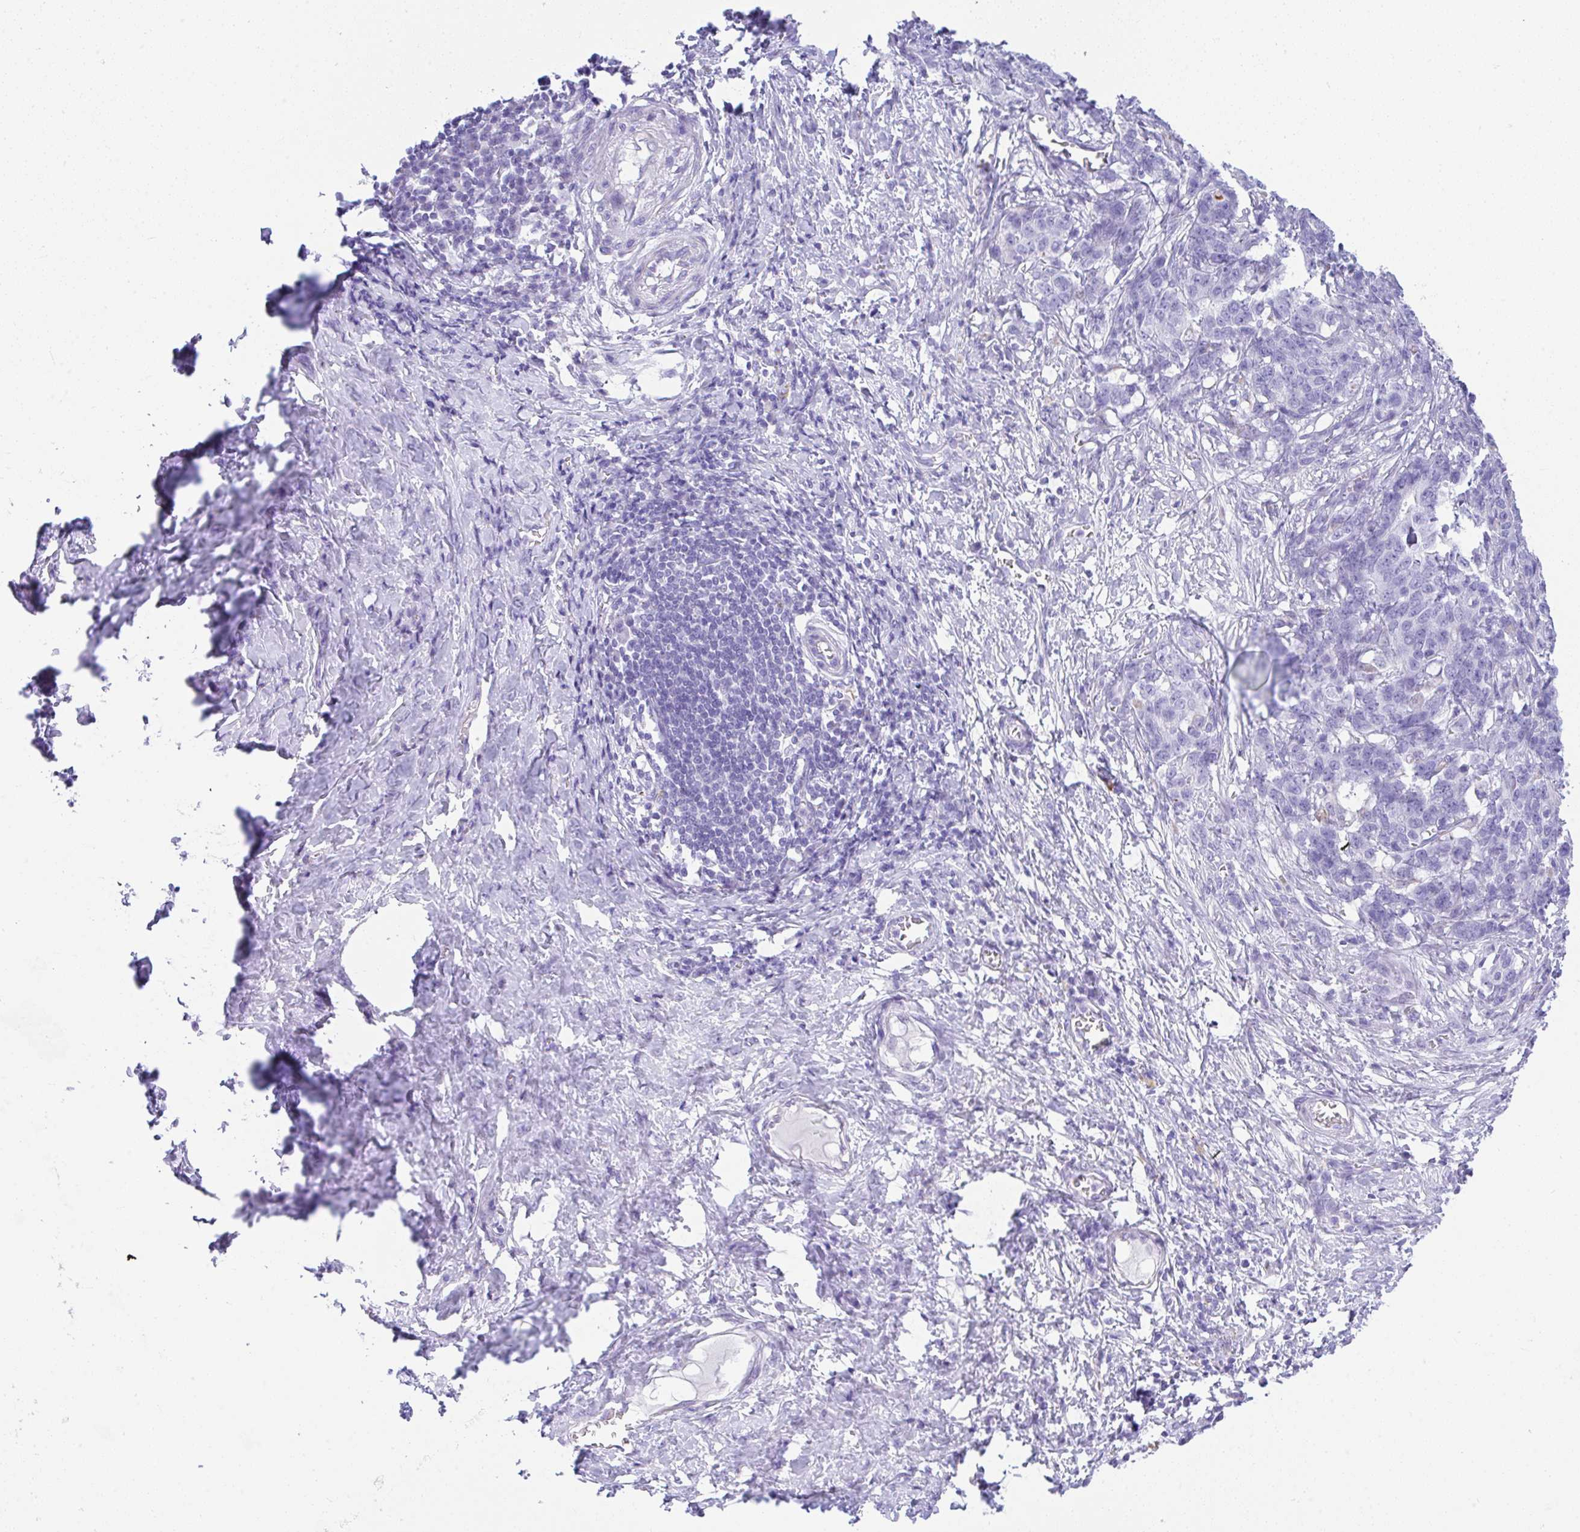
{"staining": {"intensity": "negative", "quantity": "none", "location": "none"}, "tissue": "stomach cancer", "cell_type": "Tumor cells", "image_type": "cancer", "snomed": [{"axis": "morphology", "description": "Normal tissue, NOS"}, {"axis": "morphology", "description": "Adenocarcinoma, NOS"}, {"axis": "topography", "description": "Stomach"}], "caption": "A high-resolution image shows IHC staining of adenocarcinoma (stomach), which reveals no significant positivity in tumor cells.", "gene": "NDUFAF8", "patient": {"sex": "female", "age": 64}}